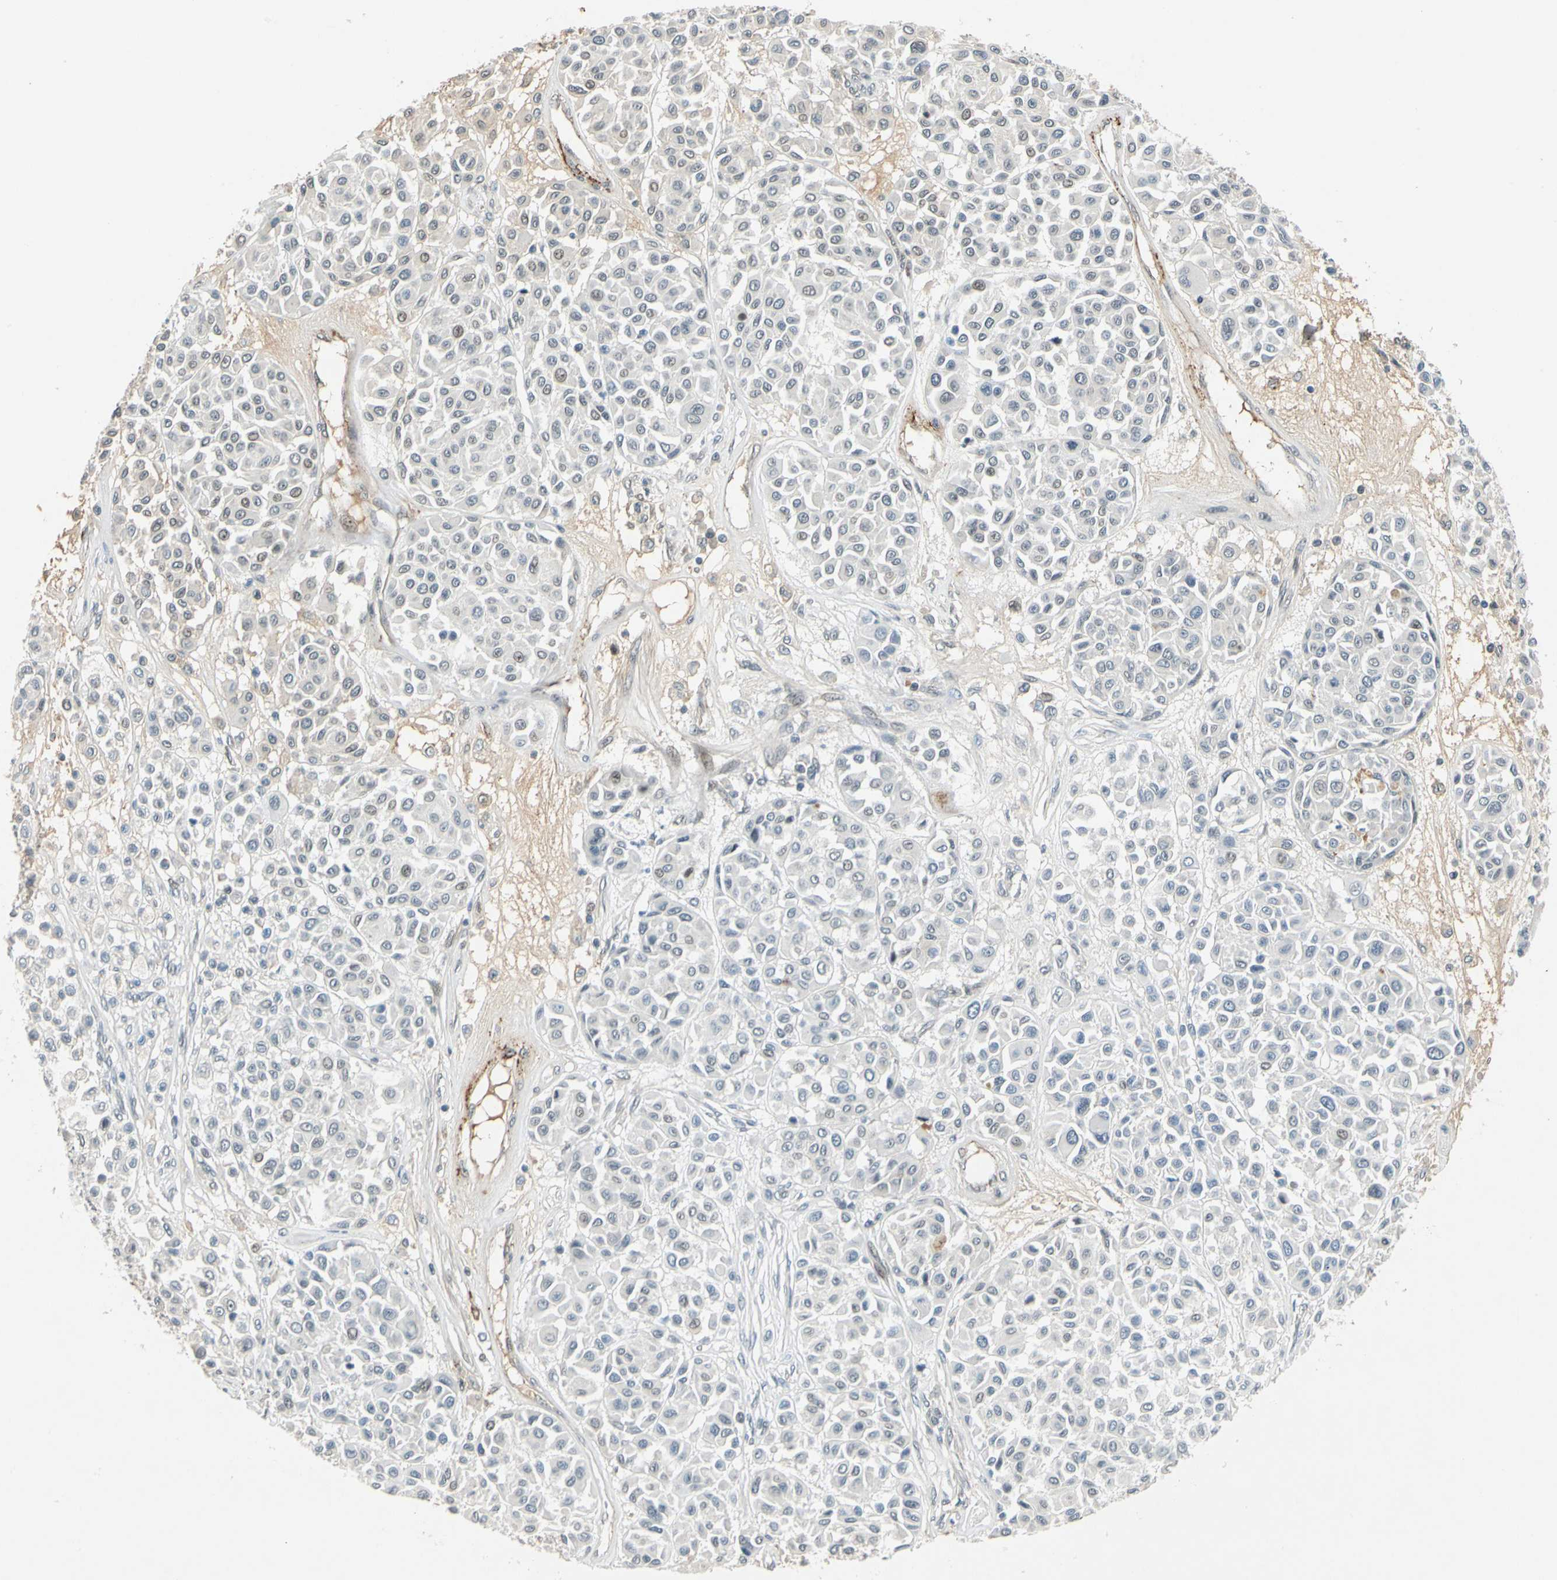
{"staining": {"intensity": "negative", "quantity": "none", "location": "none"}, "tissue": "melanoma", "cell_type": "Tumor cells", "image_type": "cancer", "snomed": [{"axis": "morphology", "description": "Malignant melanoma, Metastatic site"}, {"axis": "topography", "description": "Soft tissue"}], "caption": "Photomicrograph shows no protein positivity in tumor cells of melanoma tissue.", "gene": "POGZ", "patient": {"sex": "male", "age": 41}}